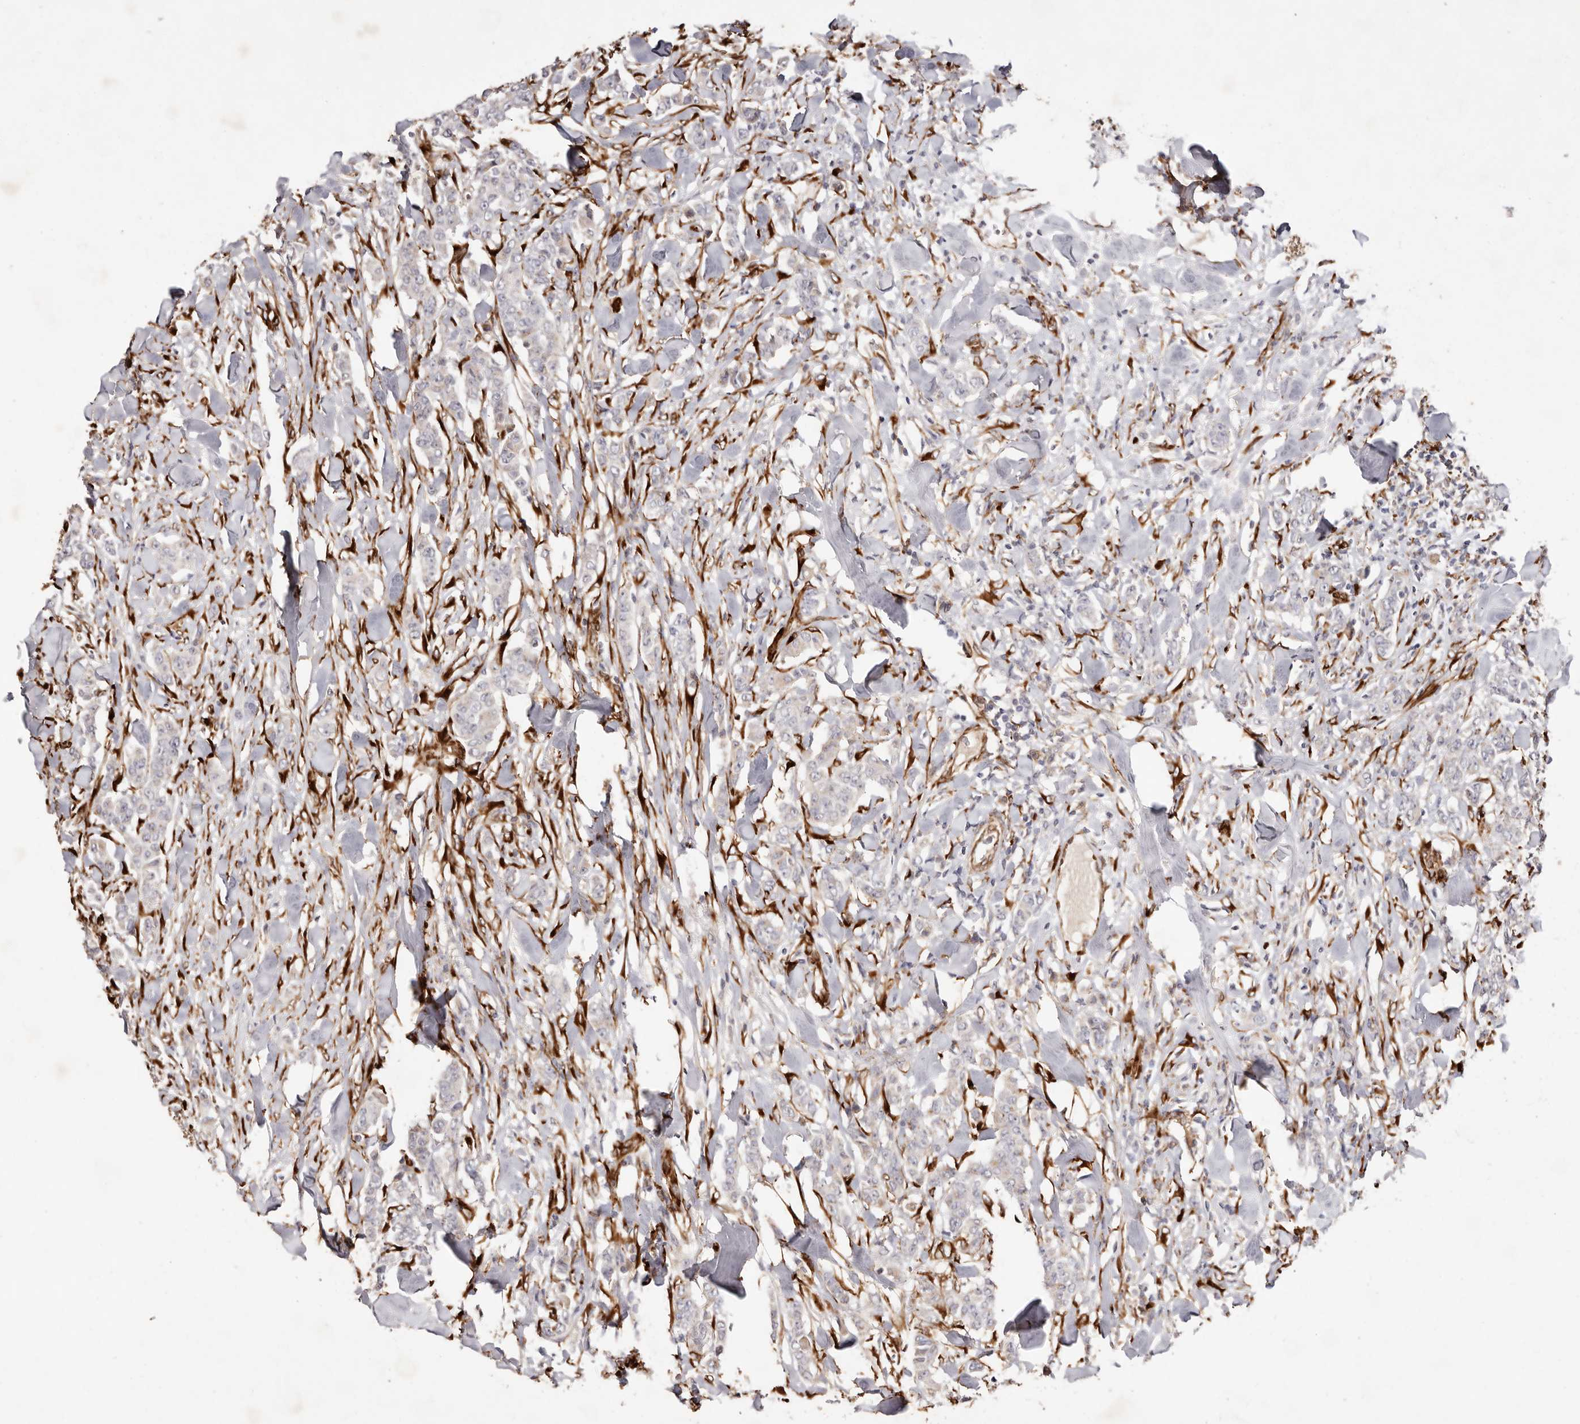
{"staining": {"intensity": "negative", "quantity": "none", "location": "none"}, "tissue": "breast cancer", "cell_type": "Tumor cells", "image_type": "cancer", "snomed": [{"axis": "morphology", "description": "Duct carcinoma"}, {"axis": "topography", "description": "Breast"}], "caption": "Tumor cells show no significant expression in invasive ductal carcinoma (breast).", "gene": "SERPINH1", "patient": {"sex": "female", "age": 40}}